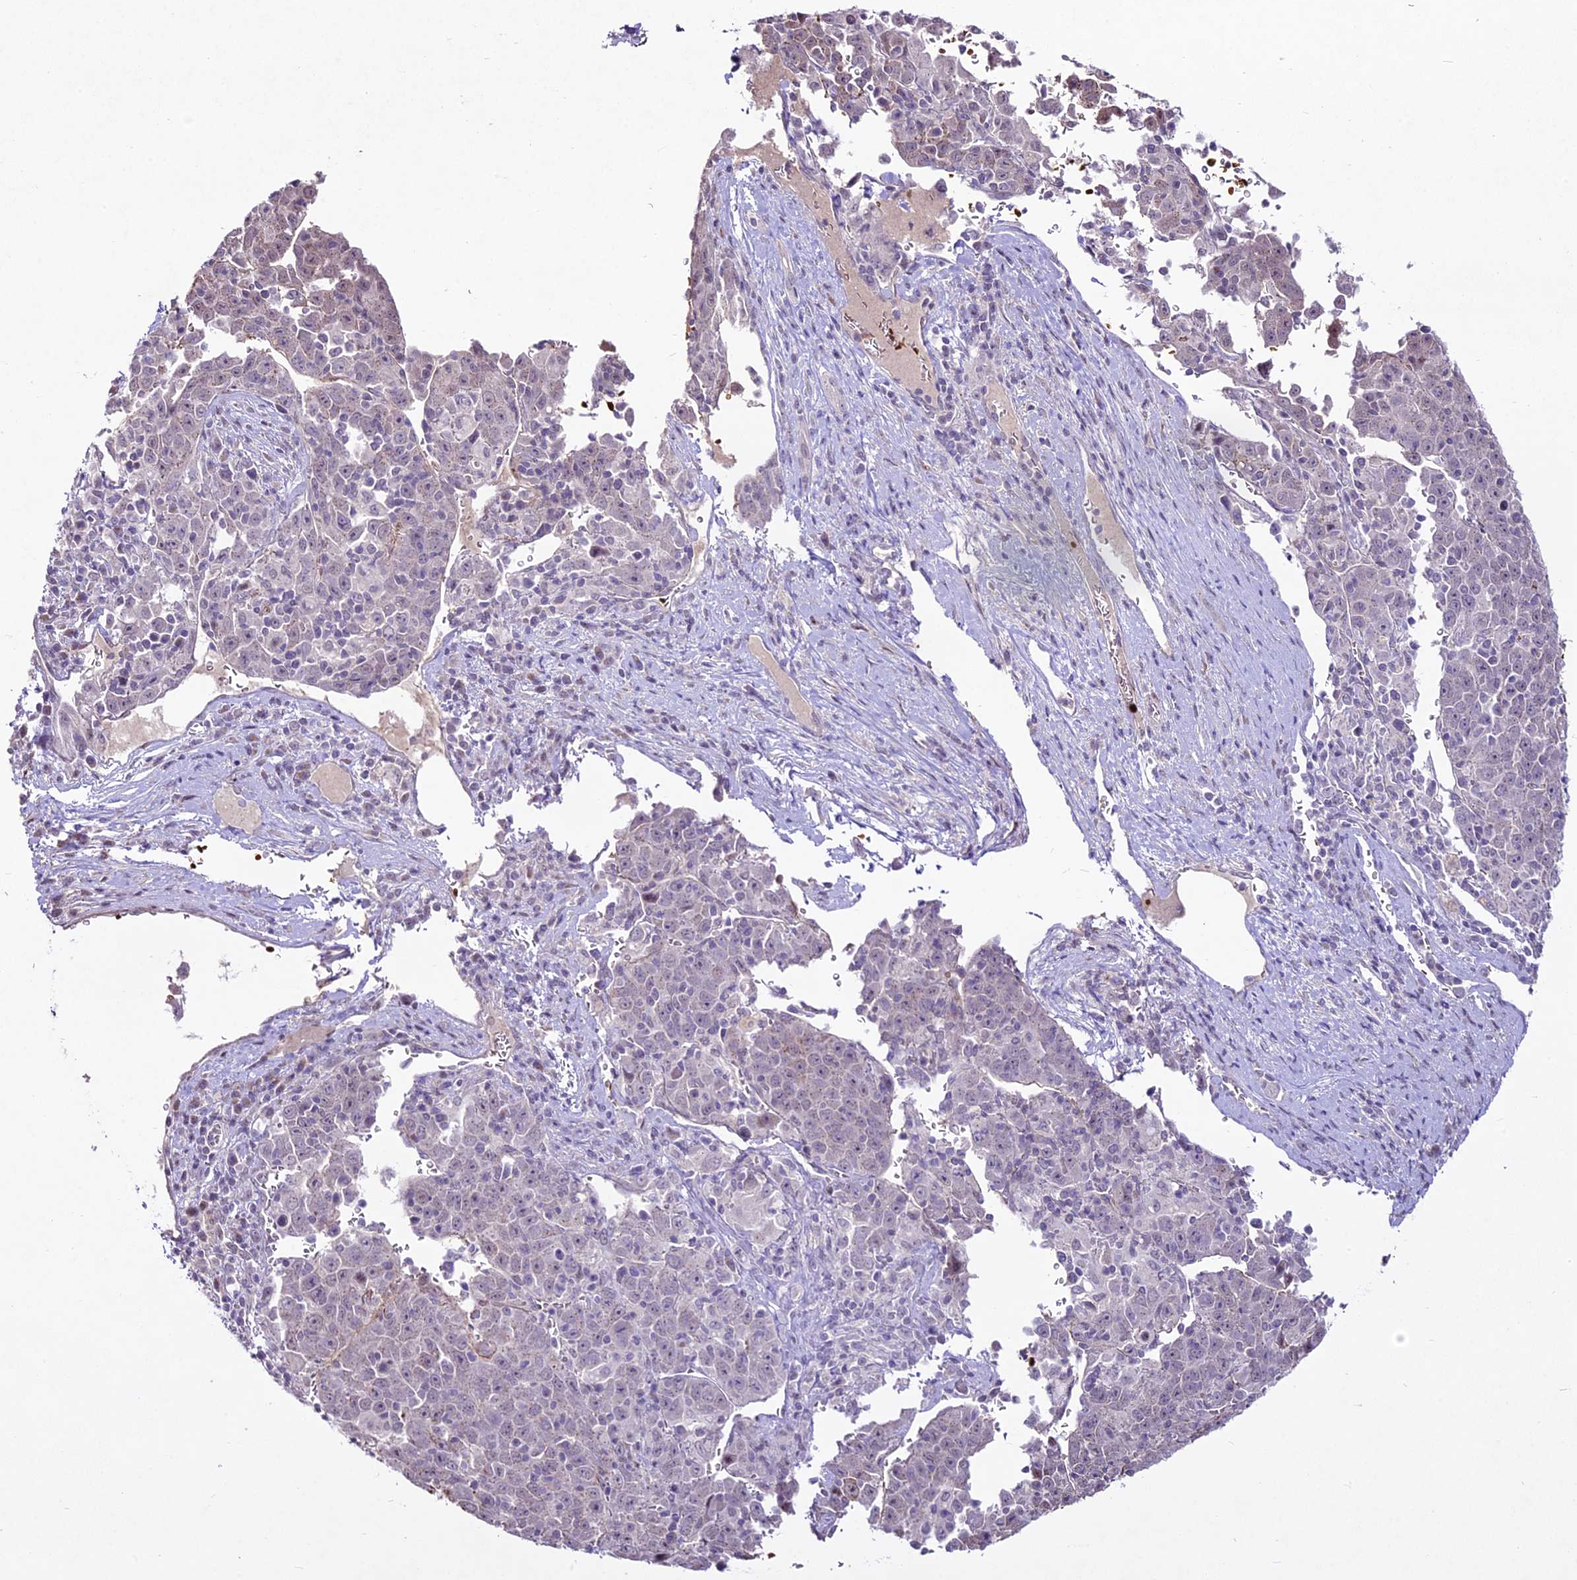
{"staining": {"intensity": "negative", "quantity": "none", "location": "none"}, "tissue": "liver cancer", "cell_type": "Tumor cells", "image_type": "cancer", "snomed": [{"axis": "morphology", "description": "Carcinoma, Hepatocellular, NOS"}, {"axis": "topography", "description": "Liver"}], "caption": "This is an IHC micrograph of human hepatocellular carcinoma (liver). There is no staining in tumor cells.", "gene": "SUSD3", "patient": {"sex": "female", "age": 53}}